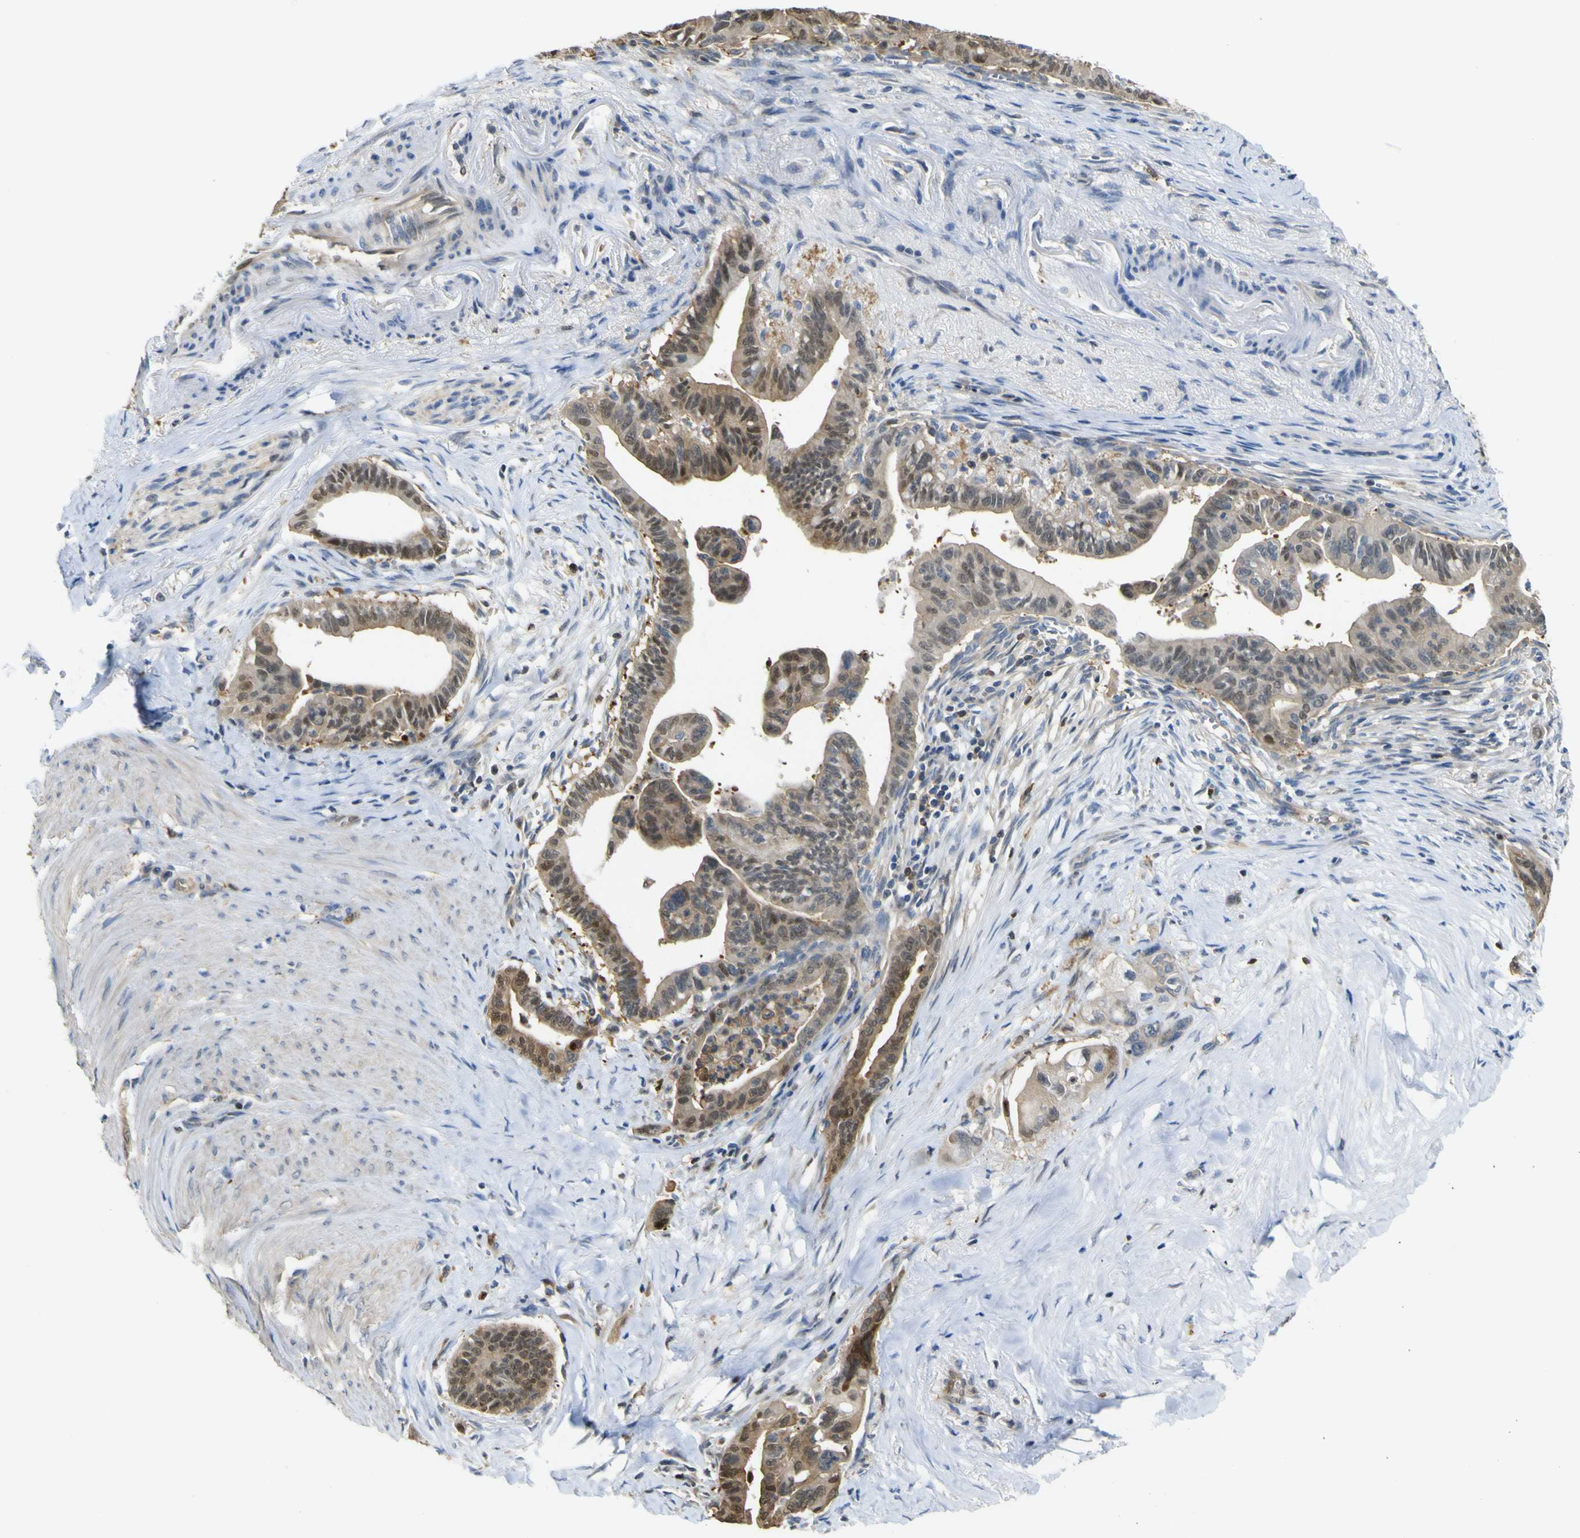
{"staining": {"intensity": "moderate", "quantity": ">75%", "location": "cytoplasmic/membranous,nuclear"}, "tissue": "pancreatic cancer", "cell_type": "Tumor cells", "image_type": "cancer", "snomed": [{"axis": "morphology", "description": "Adenocarcinoma, NOS"}, {"axis": "topography", "description": "Pancreas"}], "caption": "Immunohistochemistry (IHC) (DAB (3,3'-diaminobenzidine)) staining of pancreatic cancer (adenocarcinoma) shows moderate cytoplasmic/membranous and nuclear protein staining in approximately >75% of tumor cells. The staining is performed using DAB (3,3'-diaminobenzidine) brown chromogen to label protein expression. The nuclei are counter-stained blue using hematoxylin.", "gene": "ABHD3", "patient": {"sex": "male", "age": 70}}